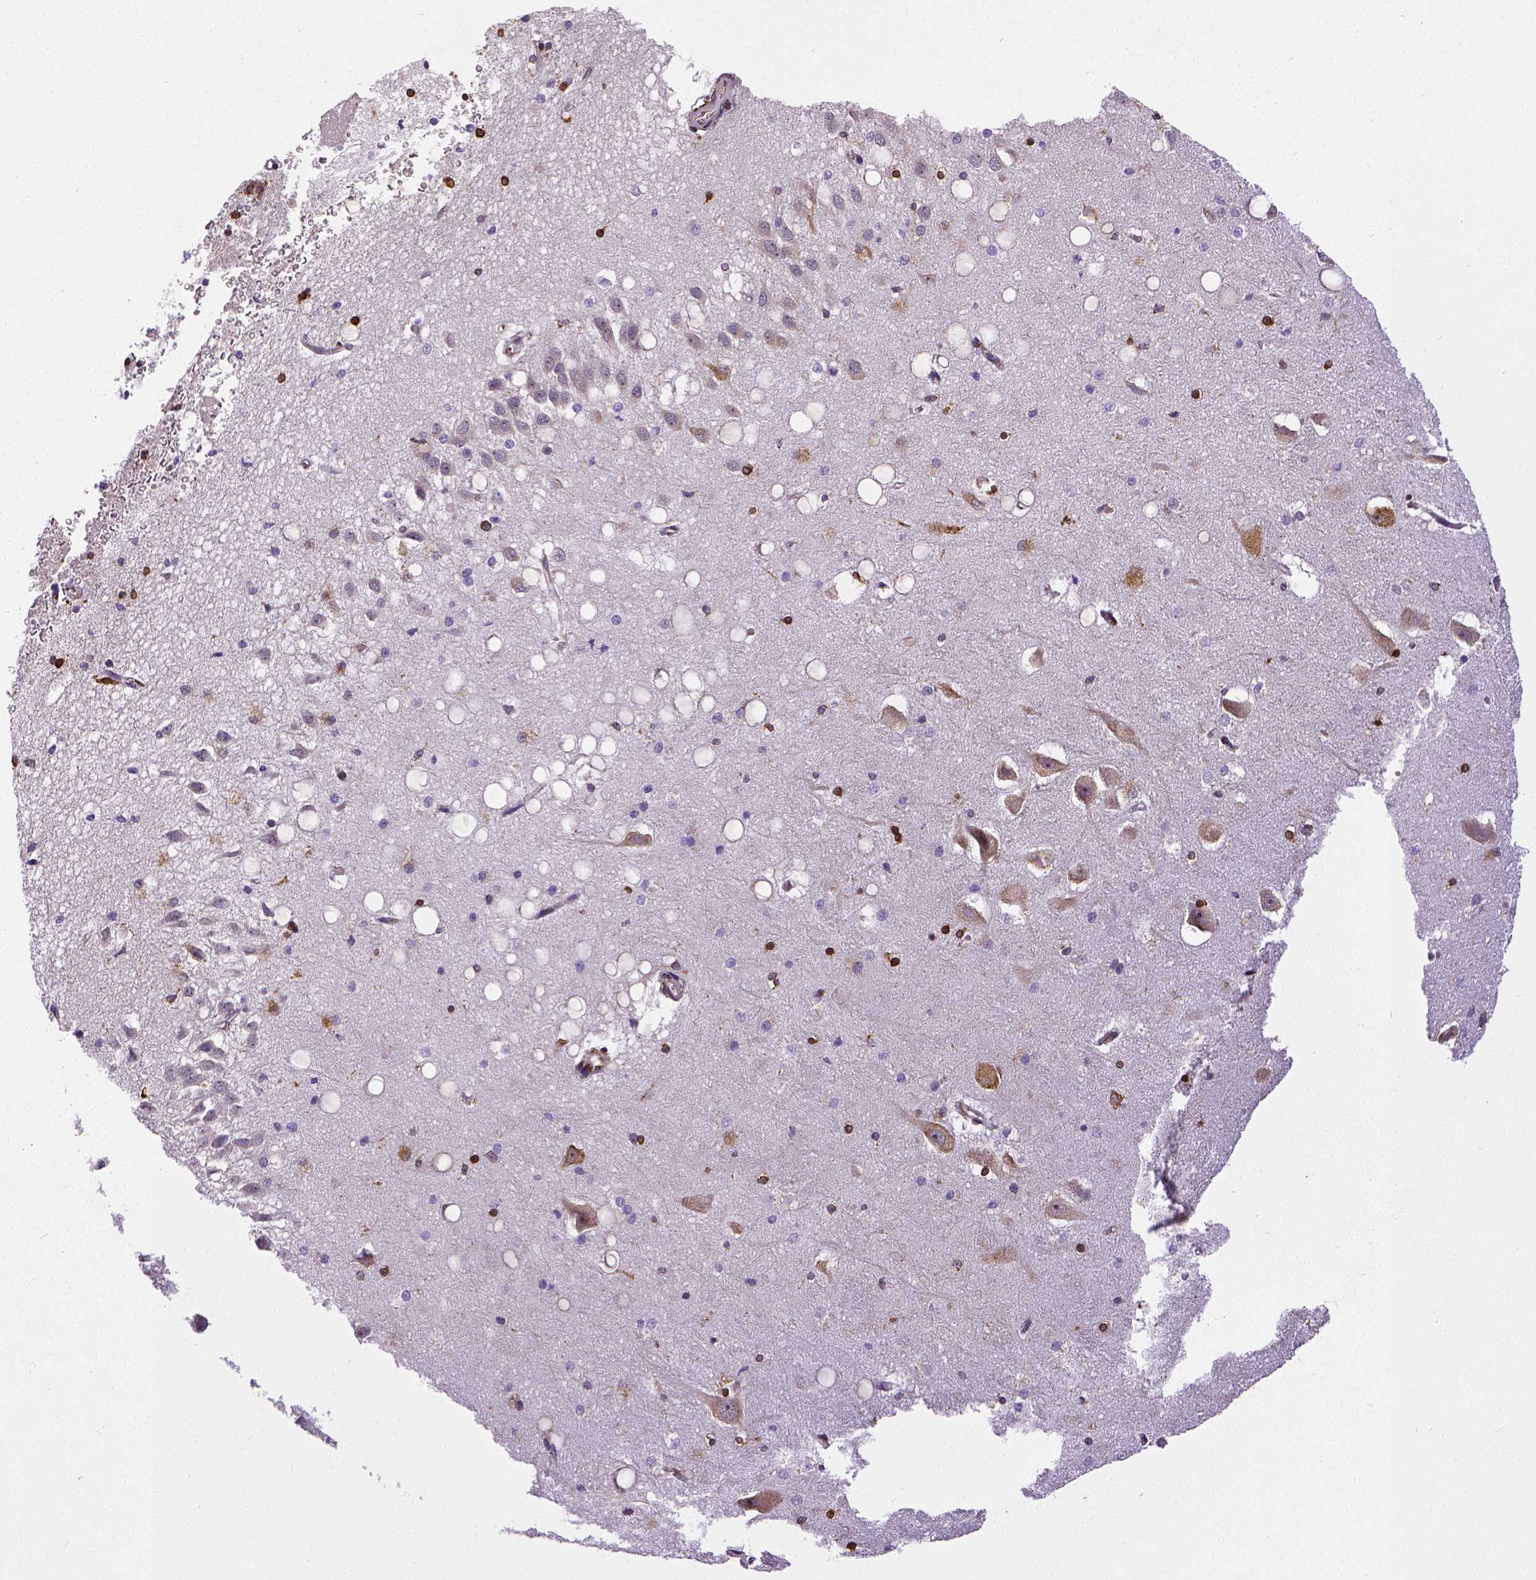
{"staining": {"intensity": "strong", "quantity": ">75%", "location": "cytoplasmic/membranous"}, "tissue": "hippocampus", "cell_type": "Glial cells", "image_type": "normal", "snomed": [{"axis": "morphology", "description": "Normal tissue, NOS"}, {"axis": "topography", "description": "Hippocampus"}], "caption": "About >75% of glial cells in unremarkable human hippocampus demonstrate strong cytoplasmic/membranous protein positivity as visualized by brown immunohistochemical staining.", "gene": "MTDH", "patient": {"sex": "male", "age": 58}}